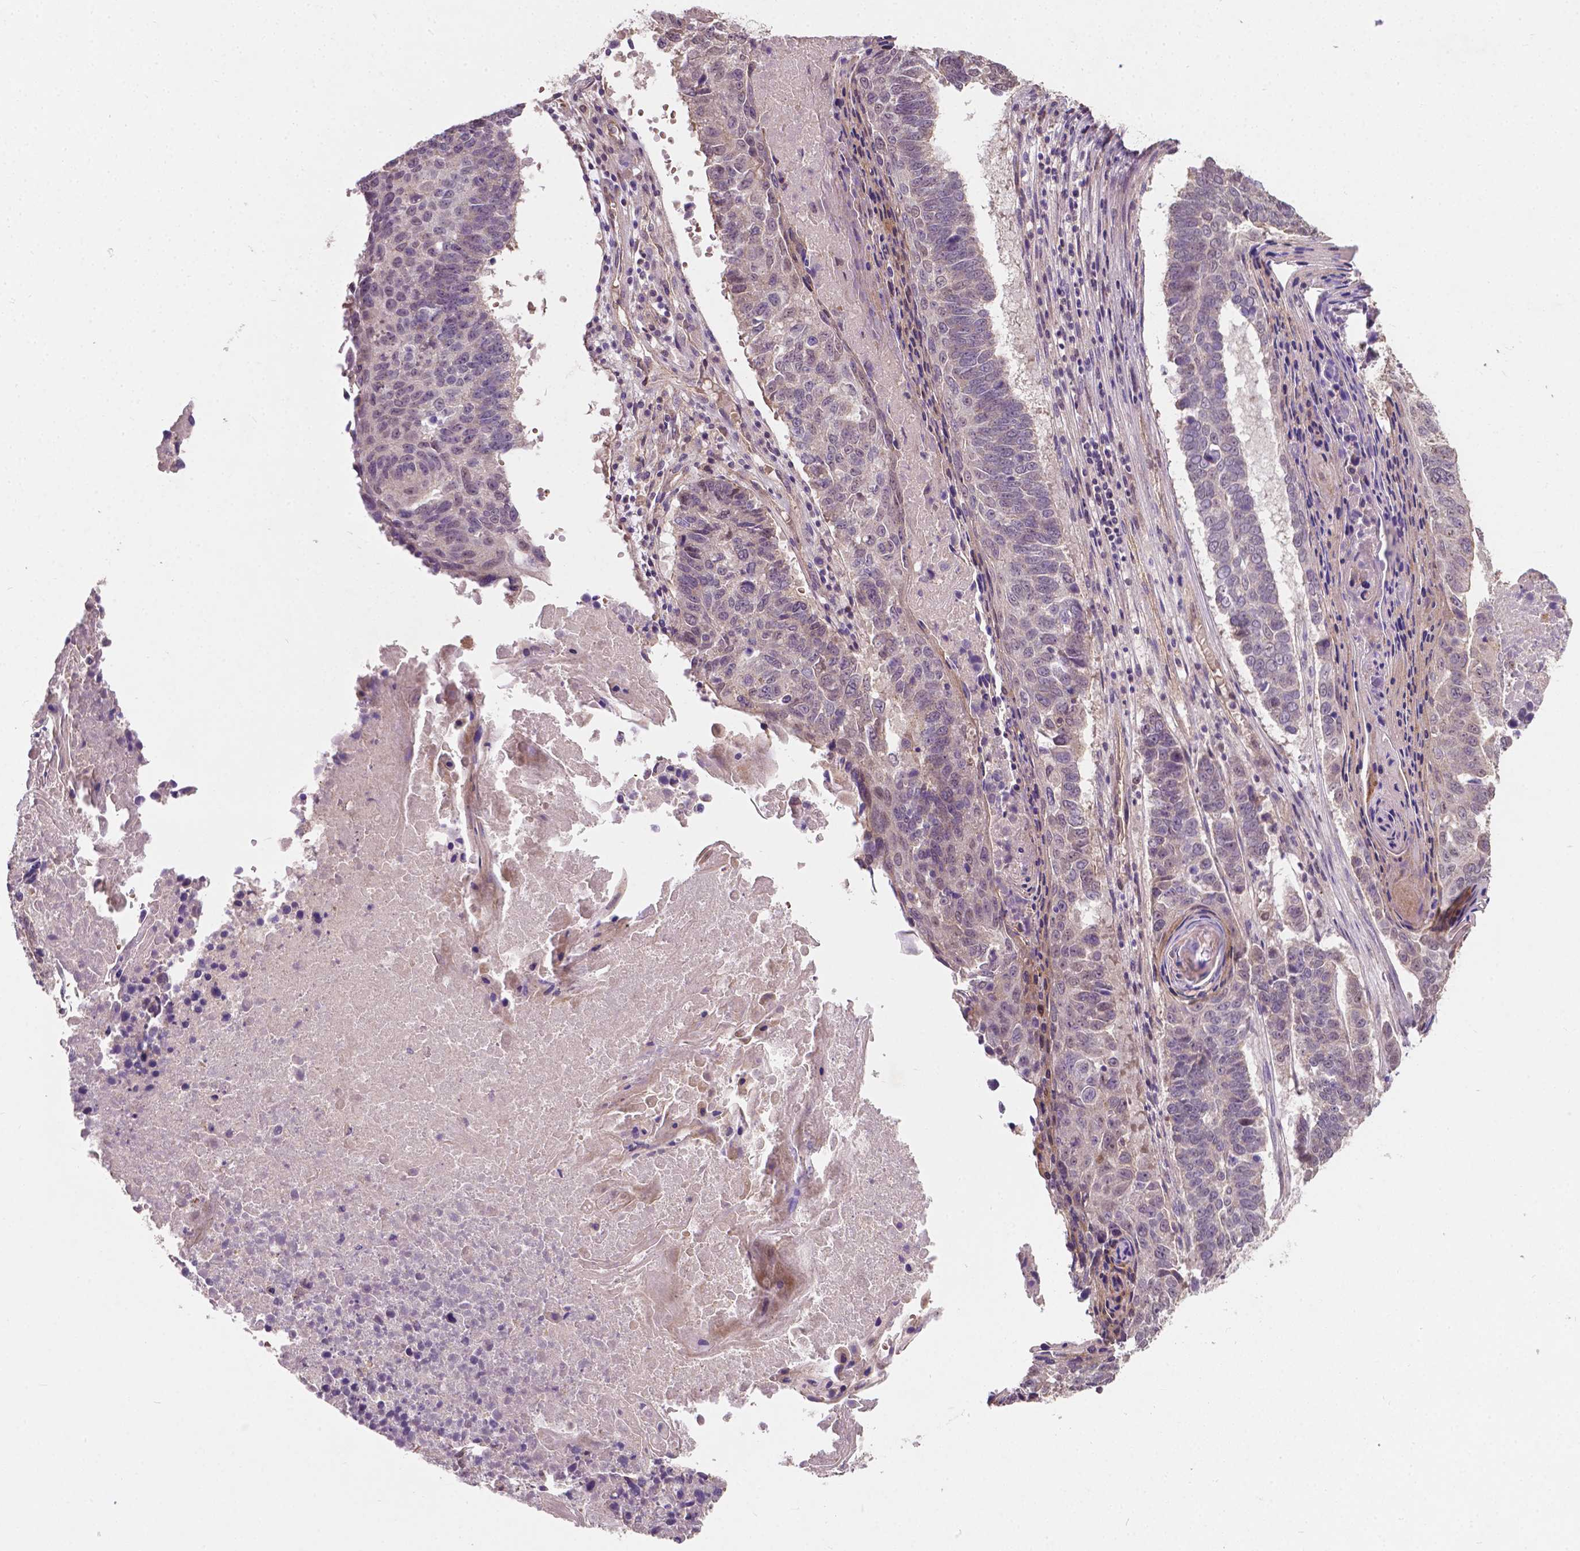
{"staining": {"intensity": "weak", "quantity": "<25%", "location": "cytoplasmic/membranous"}, "tissue": "lung cancer", "cell_type": "Tumor cells", "image_type": "cancer", "snomed": [{"axis": "morphology", "description": "Squamous cell carcinoma, NOS"}, {"axis": "topography", "description": "Lung"}], "caption": "The immunohistochemistry image has no significant positivity in tumor cells of squamous cell carcinoma (lung) tissue. The staining was performed using DAB (3,3'-diaminobenzidine) to visualize the protein expression in brown, while the nuclei were stained in blue with hematoxylin (Magnification: 20x).", "gene": "DUSP16", "patient": {"sex": "male", "age": 73}}